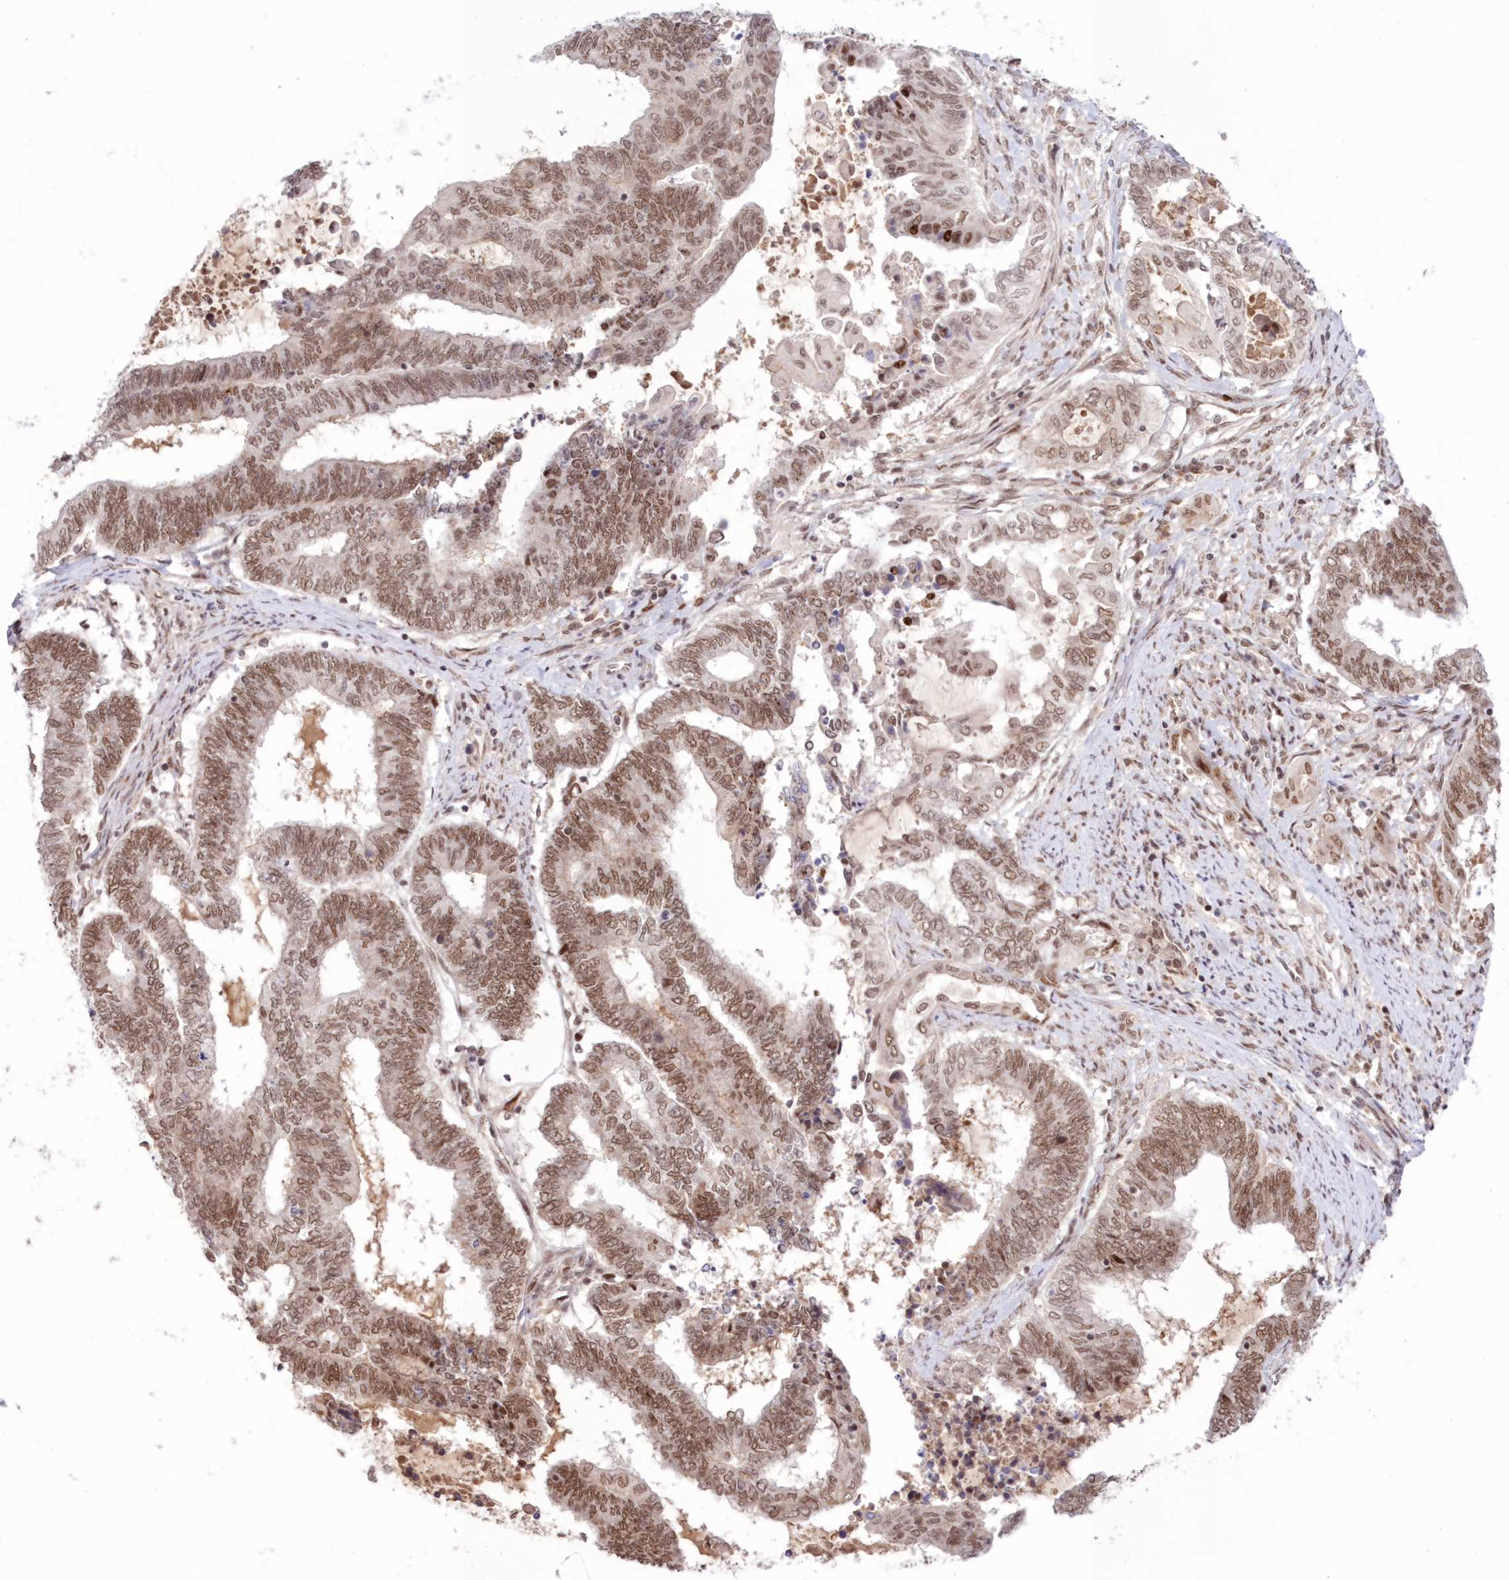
{"staining": {"intensity": "moderate", "quantity": ">75%", "location": "nuclear"}, "tissue": "endometrial cancer", "cell_type": "Tumor cells", "image_type": "cancer", "snomed": [{"axis": "morphology", "description": "Adenocarcinoma, NOS"}, {"axis": "topography", "description": "Uterus"}, {"axis": "topography", "description": "Endometrium"}], "caption": "This micrograph reveals immunohistochemistry (IHC) staining of human adenocarcinoma (endometrial), with medium moderate nuclear expression in about >75% of tumor cells.", "gene": "NOA1", "patient": {"sex": "female", "age": 70}}